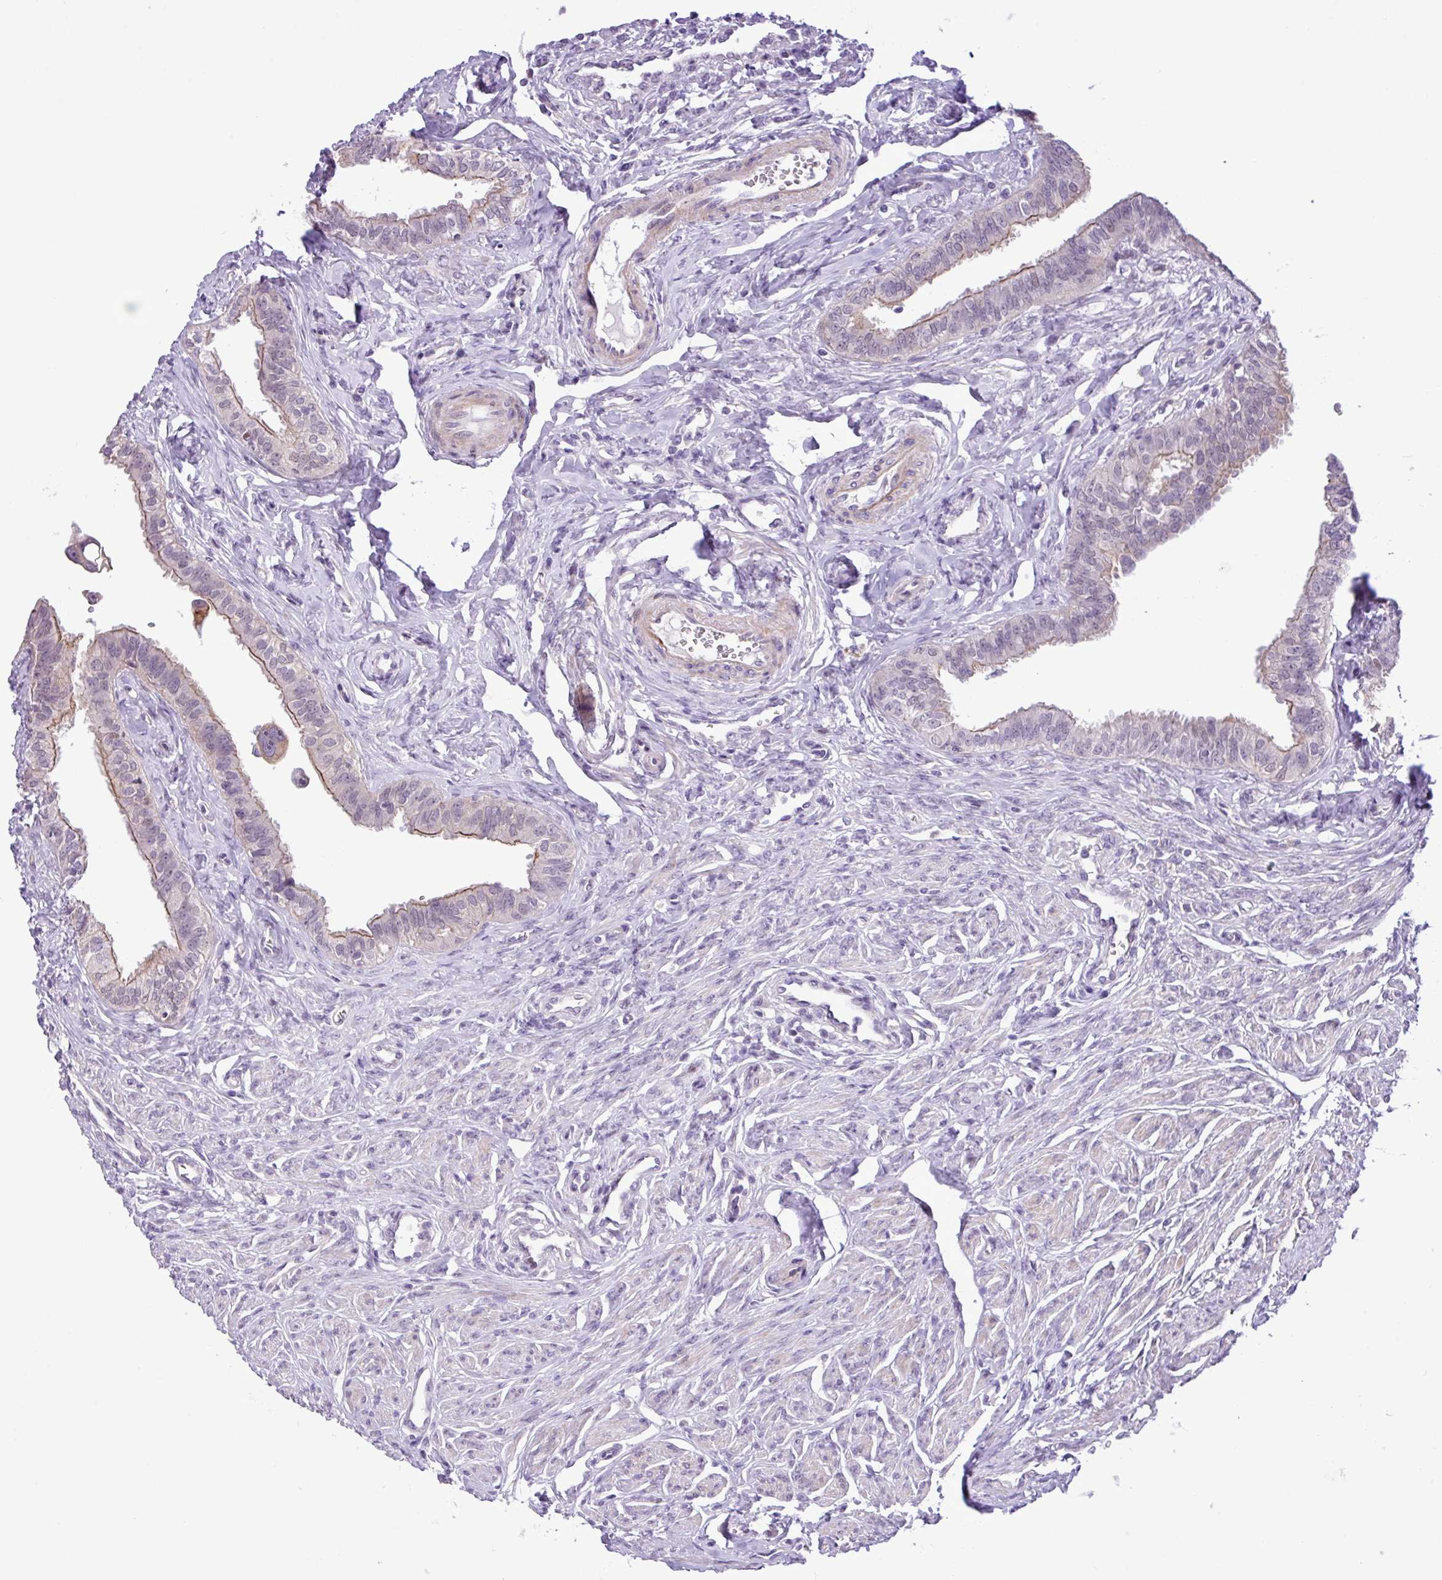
{"staining": {"intensity": "moderate", "quantity": "<25%", "location": "cytoplasmic/membranous"}, "tissue": "fallopian tube", "cell_type": "Glandular cells", "image_type": "normal", "snomed": [{"axis": "morphology", "description": "Normal tissue, NOS"}, {"axis": "morphology", "description": "Carcinoma, NOS"}, {"axis": "topography", "description": "Fallopian tube"}, {"axis": "topography", "description": "Ovary"}], "caption": "Immunohistochemistry histopathology image of unremarkable fallopian tube: fallopian tube stained using immunohistochemistry (IHC) displays low levels of moderate protein expression localized specifically in the cytoplasmic/membranous of glandular cells, appearing as a cytoplasmic/membranous brown color.", "gene": "YLPM1", "patient": {"sex": "female", "age": 59}}